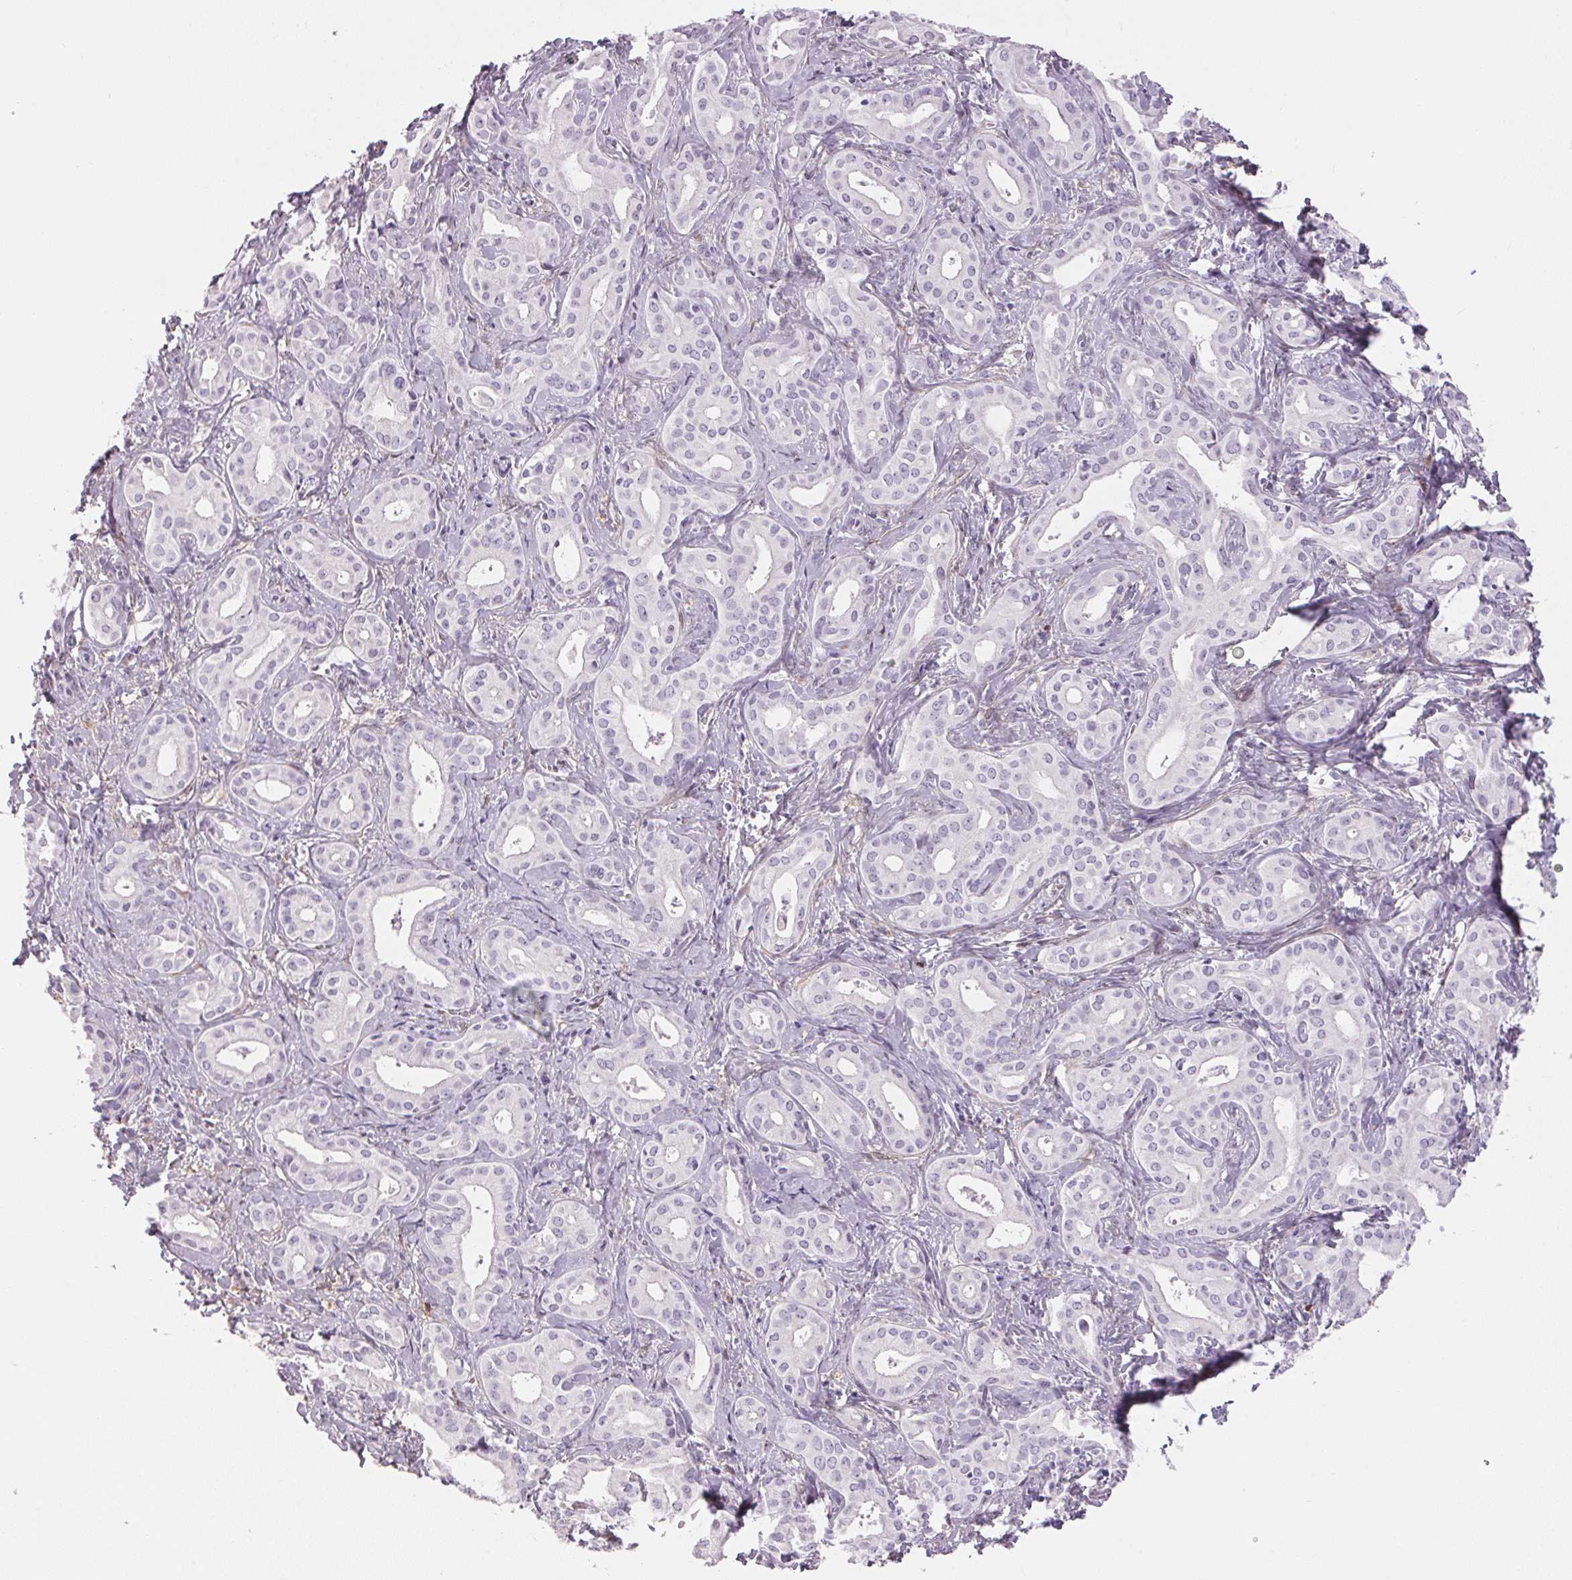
{"staining": {"intensity": "negative", "quantity": "none", "location": "none"}, "tissue": "liver cancer", "cell_type": "Tumor cells", "image_type": "cancer", "snomed": [{"axis": "morphology", "description": "Cholangiocarcinoma"}, {"axis": "topography", "description": "Liver"}], "caption": "Tumor cells are negative for protein expression in human liver cancer. The staining is performed using DAB (3,3'-diaminobenzidine) brown chromogen with nuclei counter-stained in using hematoxylin.", "gene": "CADPS", "patient": {"sex": "female", "age": 65}}